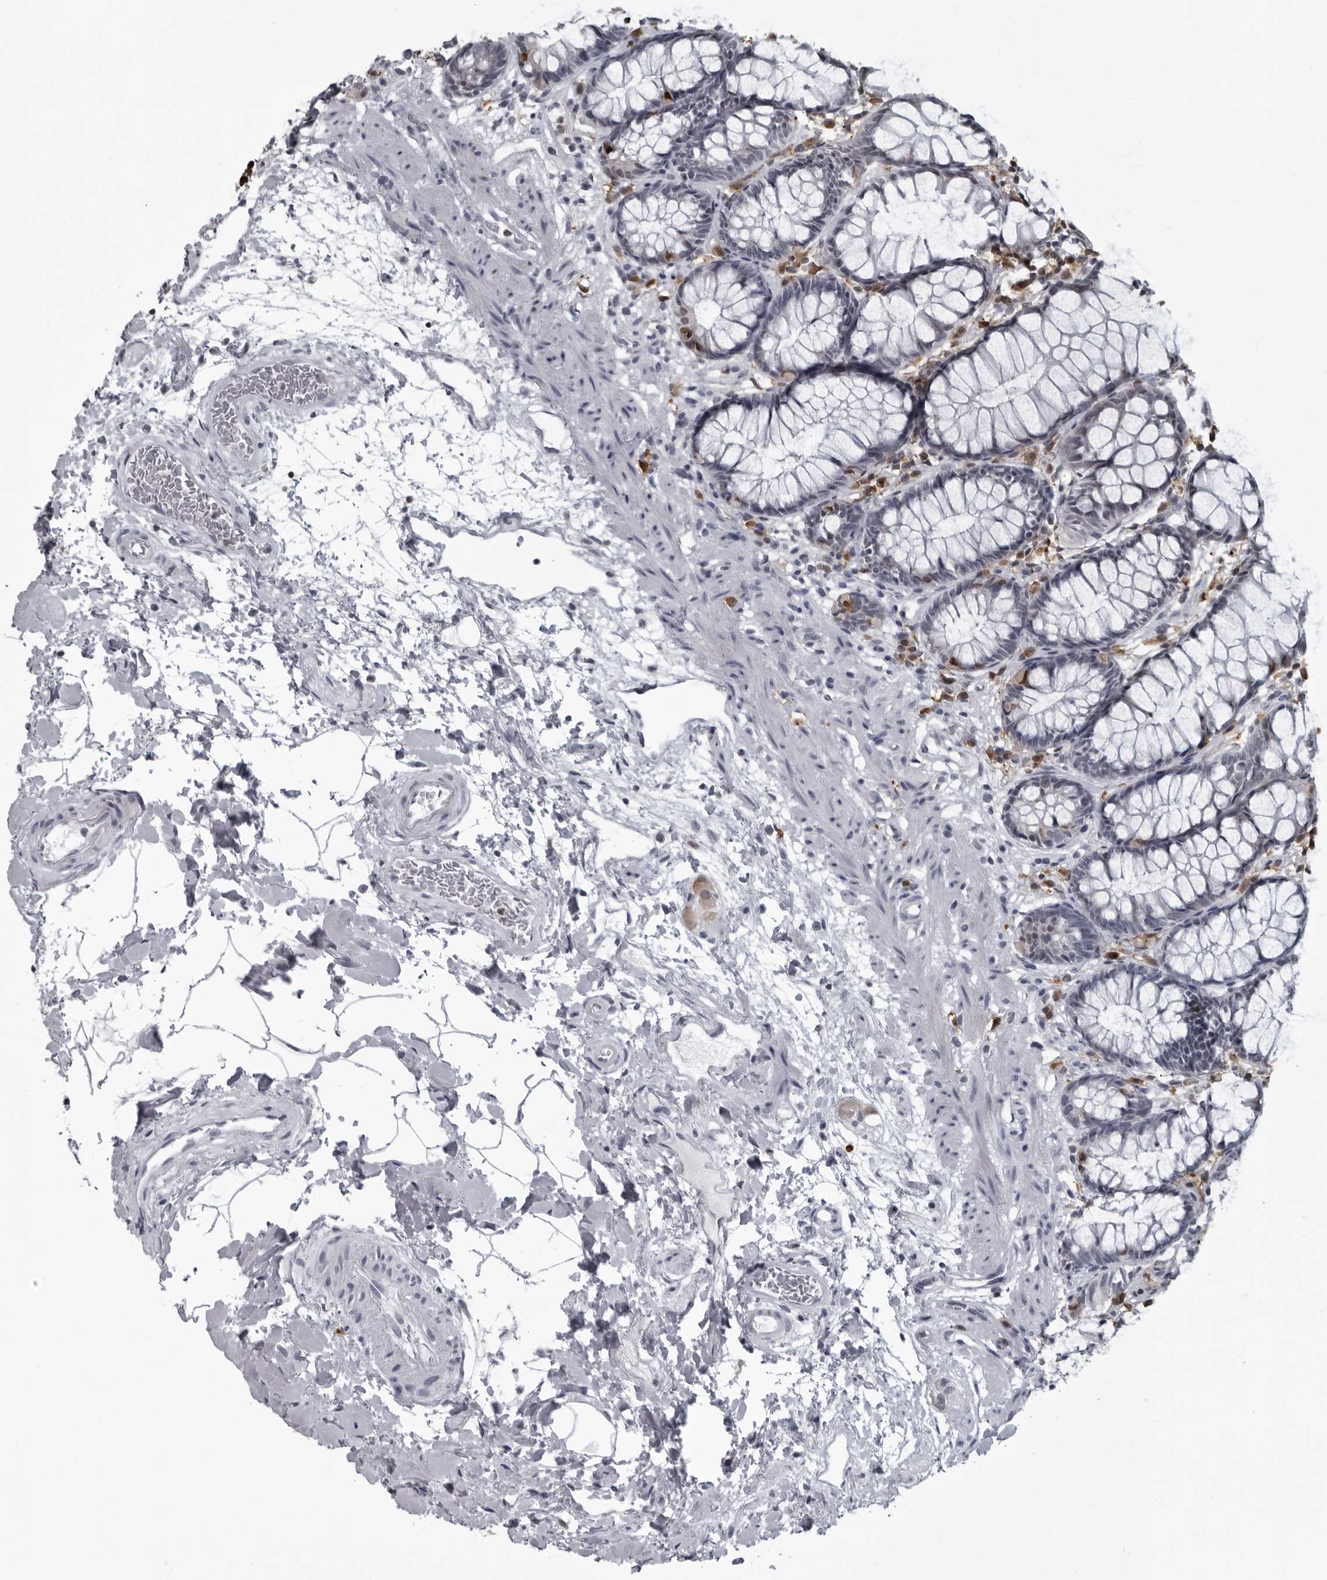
{"staining": {"intensity": "moderate", "quantity": "<25%", "location": "nuclear"}, "tissue": "rectum", "cell_type": "Glandular cells", "image_type": "normal", "snomed": [{"axis": "morphology", "description": "Normal tissue, NOS"}, {"axis": "topography", "description": "Rectum"}], "caption": "A high-resolution photomicrograph shows immunohistochemistry (IHC) staining of benign rectum, which demonstrates moderate nuclear expression in about <25% of glandular cells.", "gene": "RTCA", "patient": {"sex": "male", "age": 64}}